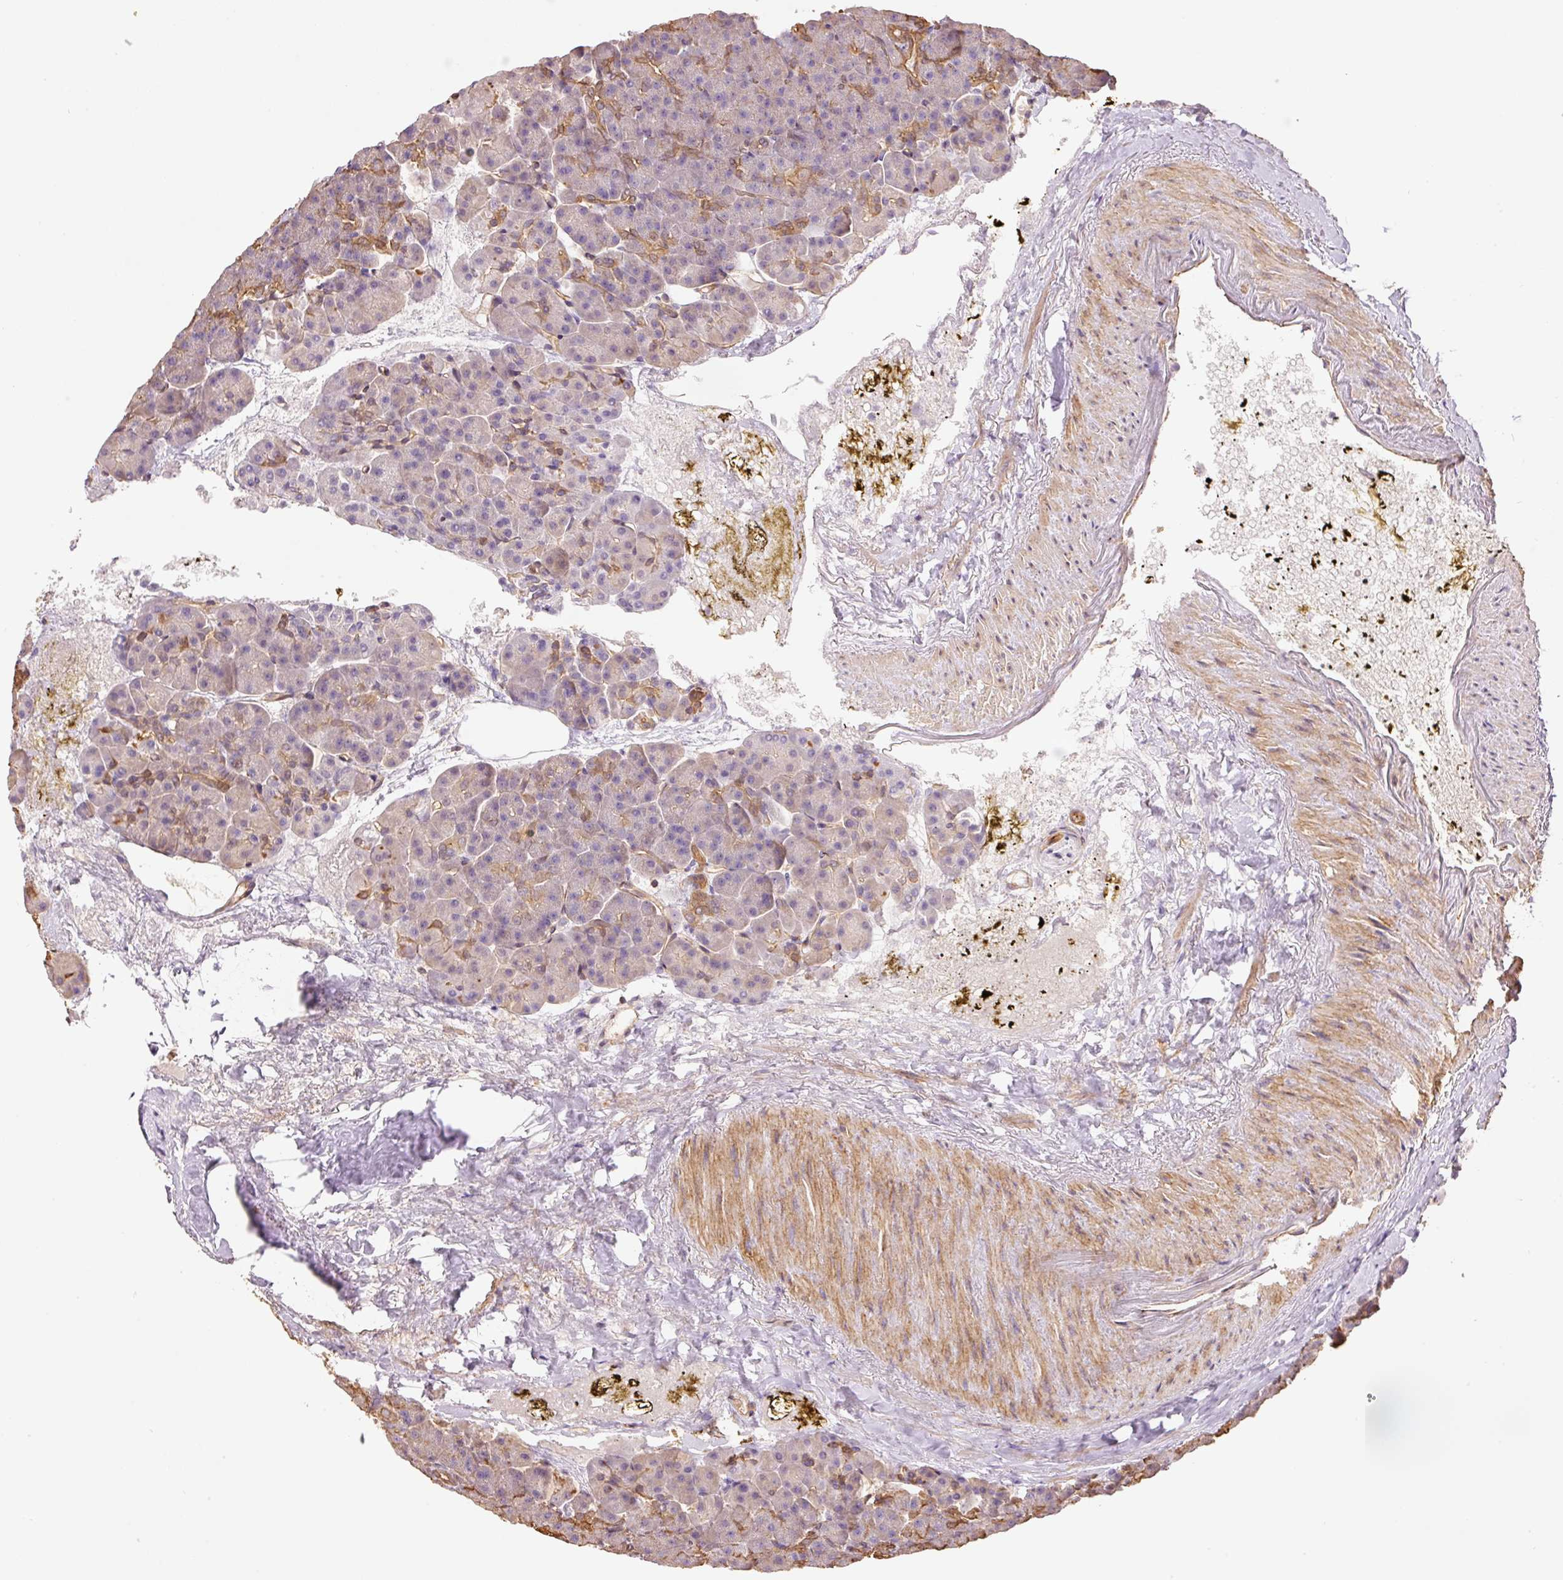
{"staining": {"intensity": "moderate", "quantity": "<25%", "location": "cytoplasmic/membranous"}, "tissue": "pancreas", "cell_type": "Exocrine glandular cells", "image_type": "normal", "snomed": [{"axis": "morphology", "description": "Normal tissue, NOS"}, {"axis": "topography", "description": "Pancreas"}], "caption": "Moderate cytoplasmic/membranous protein positivity is present in about <25% of exocrine glandular cells in pancreas. Using DAB (3,3'-diaminobenzidine) (brown) and hematoxylin (blue) stains, captured at high magnification using brightfield microscopy.", "gene": "PPP1R1B", "patient": {"sex": "female", "age": 74}}